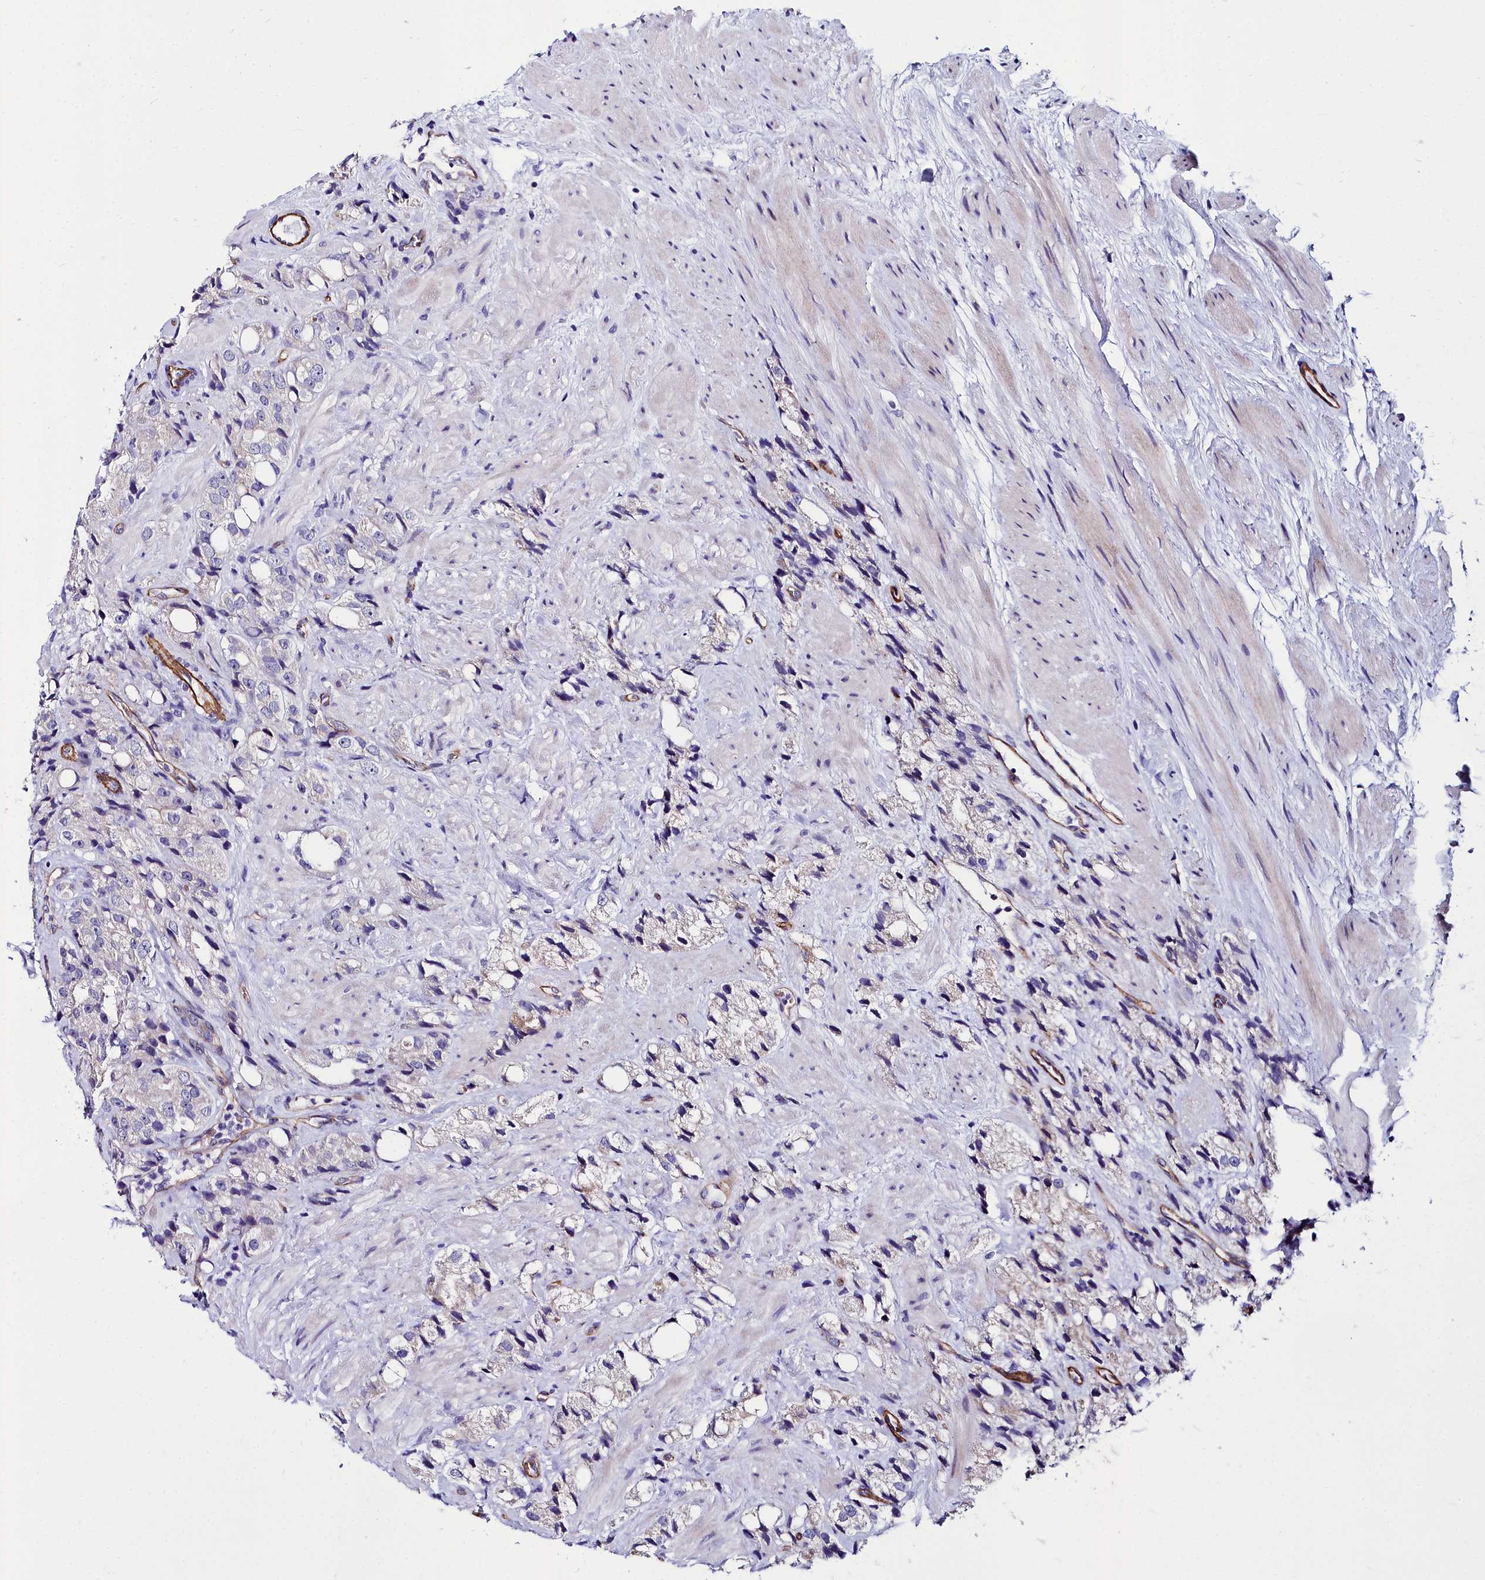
{"staining": {"intensity": "negative", "quantity": "none", "location": "none"}, "tissue": "prostate cancer", "cell_type": "Tumor cells", "image_type": "cancer", "snomed": [{"axis": "morphology", "description": "Adenocarcinoma, NOS"}, {"axis": "topography", "description": "Prostate"}], "caption": "Immunohistochemistry histopathology image of human prostate cancer stained for a protein (brown), which shows no positivity in tumor cells. (DAB (3,3'-diaminobenzidine) immunohistochemistry (IHC) with hematoxylin counter stain).", "gene": "CYP4F11", "patient": {"sex": "male", "age": 79}}